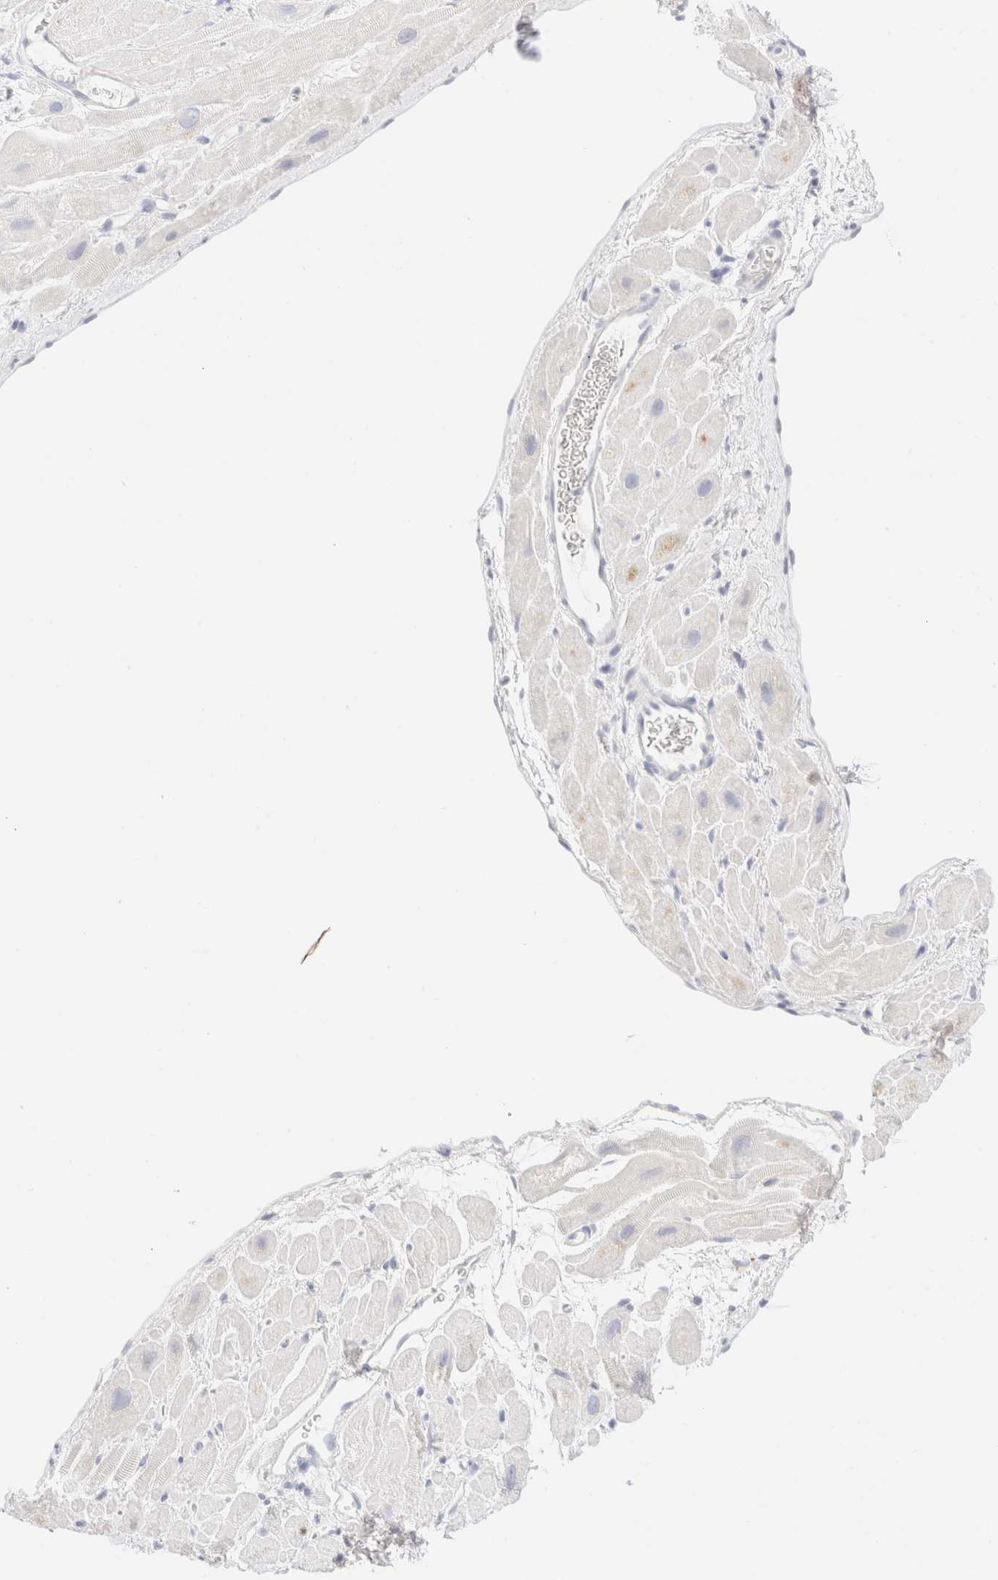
{"staining": {"intensity": "moderate", "quantity": "<25%", "location": "cytoplasmic/membranous"}, "tissue": "heart muscle", "cell_type": "Cardiomyocytes", "image_type": "normal", "snomed": [{"axis": "morphology", "description": "Normal tissue, NOS"}, {"axis": "topography", "description": "Heart"}], "caption": "About <25% of cardiomyocytes in unremarkable human heart muscle display moderate cytoplasmic/membranous protein positivity as visualized by brown immunohistochemical staining.", "gene": "KRT15", "patient": {"sex": "male", "age": 49}}